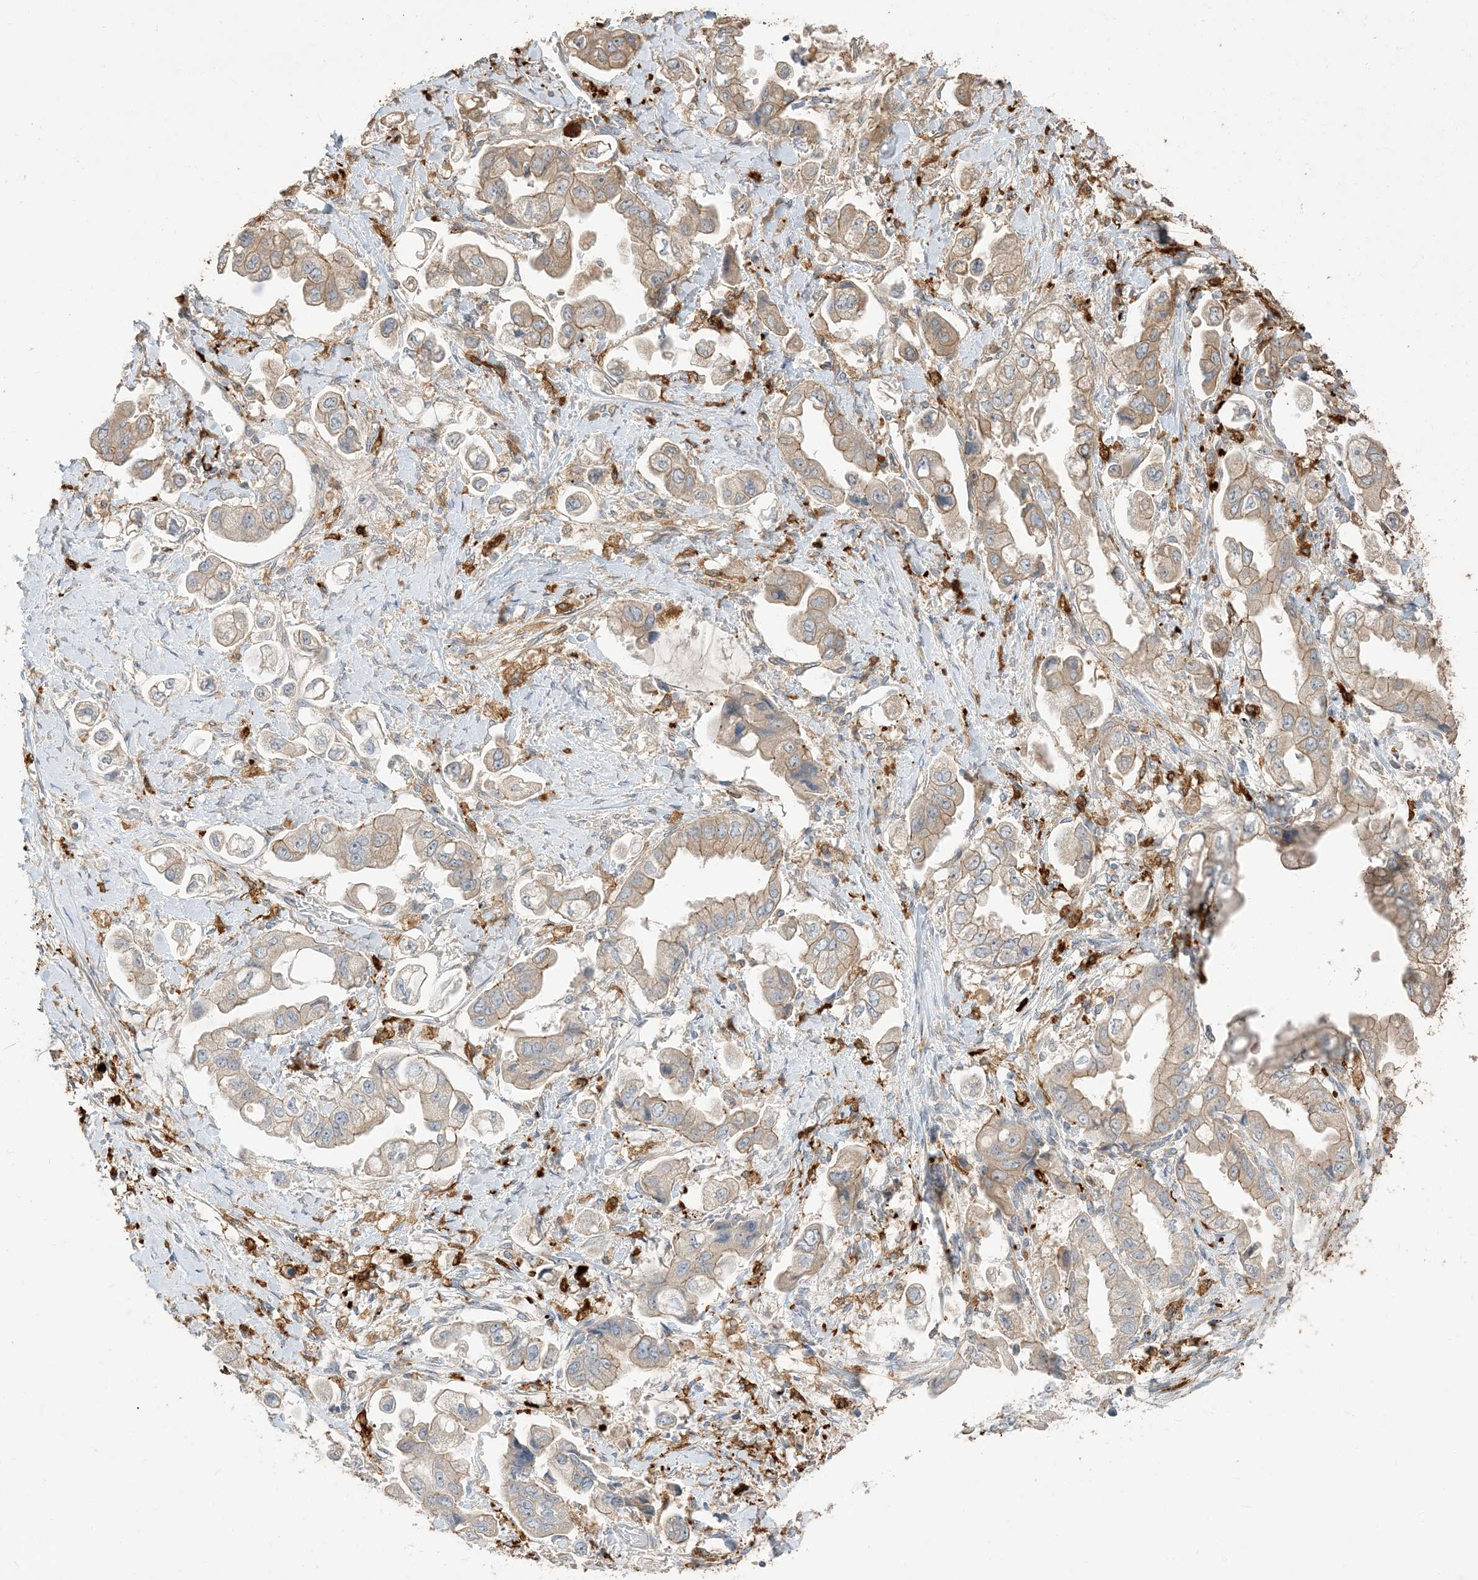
{"staining": {"intensity": "weak", "quantity": "25%-75%", "location": "cytoplasmic/membranous"}, "tissue": "stomach cancer", "cell_type": "Tumor cells", "image_type": "cancer", "snomed": [{"axis": "morphology", "description": "Adenocarcinoma, NOS"}, {"axis": "topography", "description": "Stomach"}], "caption": "Immunohistochemical staining of human stomach cancer (adenocarcinoma) exhibits weak cytoplasmic/membranous protein expression in approximately 25%-75% of tumor cells.", "gene": "RNF175", "patient": {"sex": "male", "age": 62}}